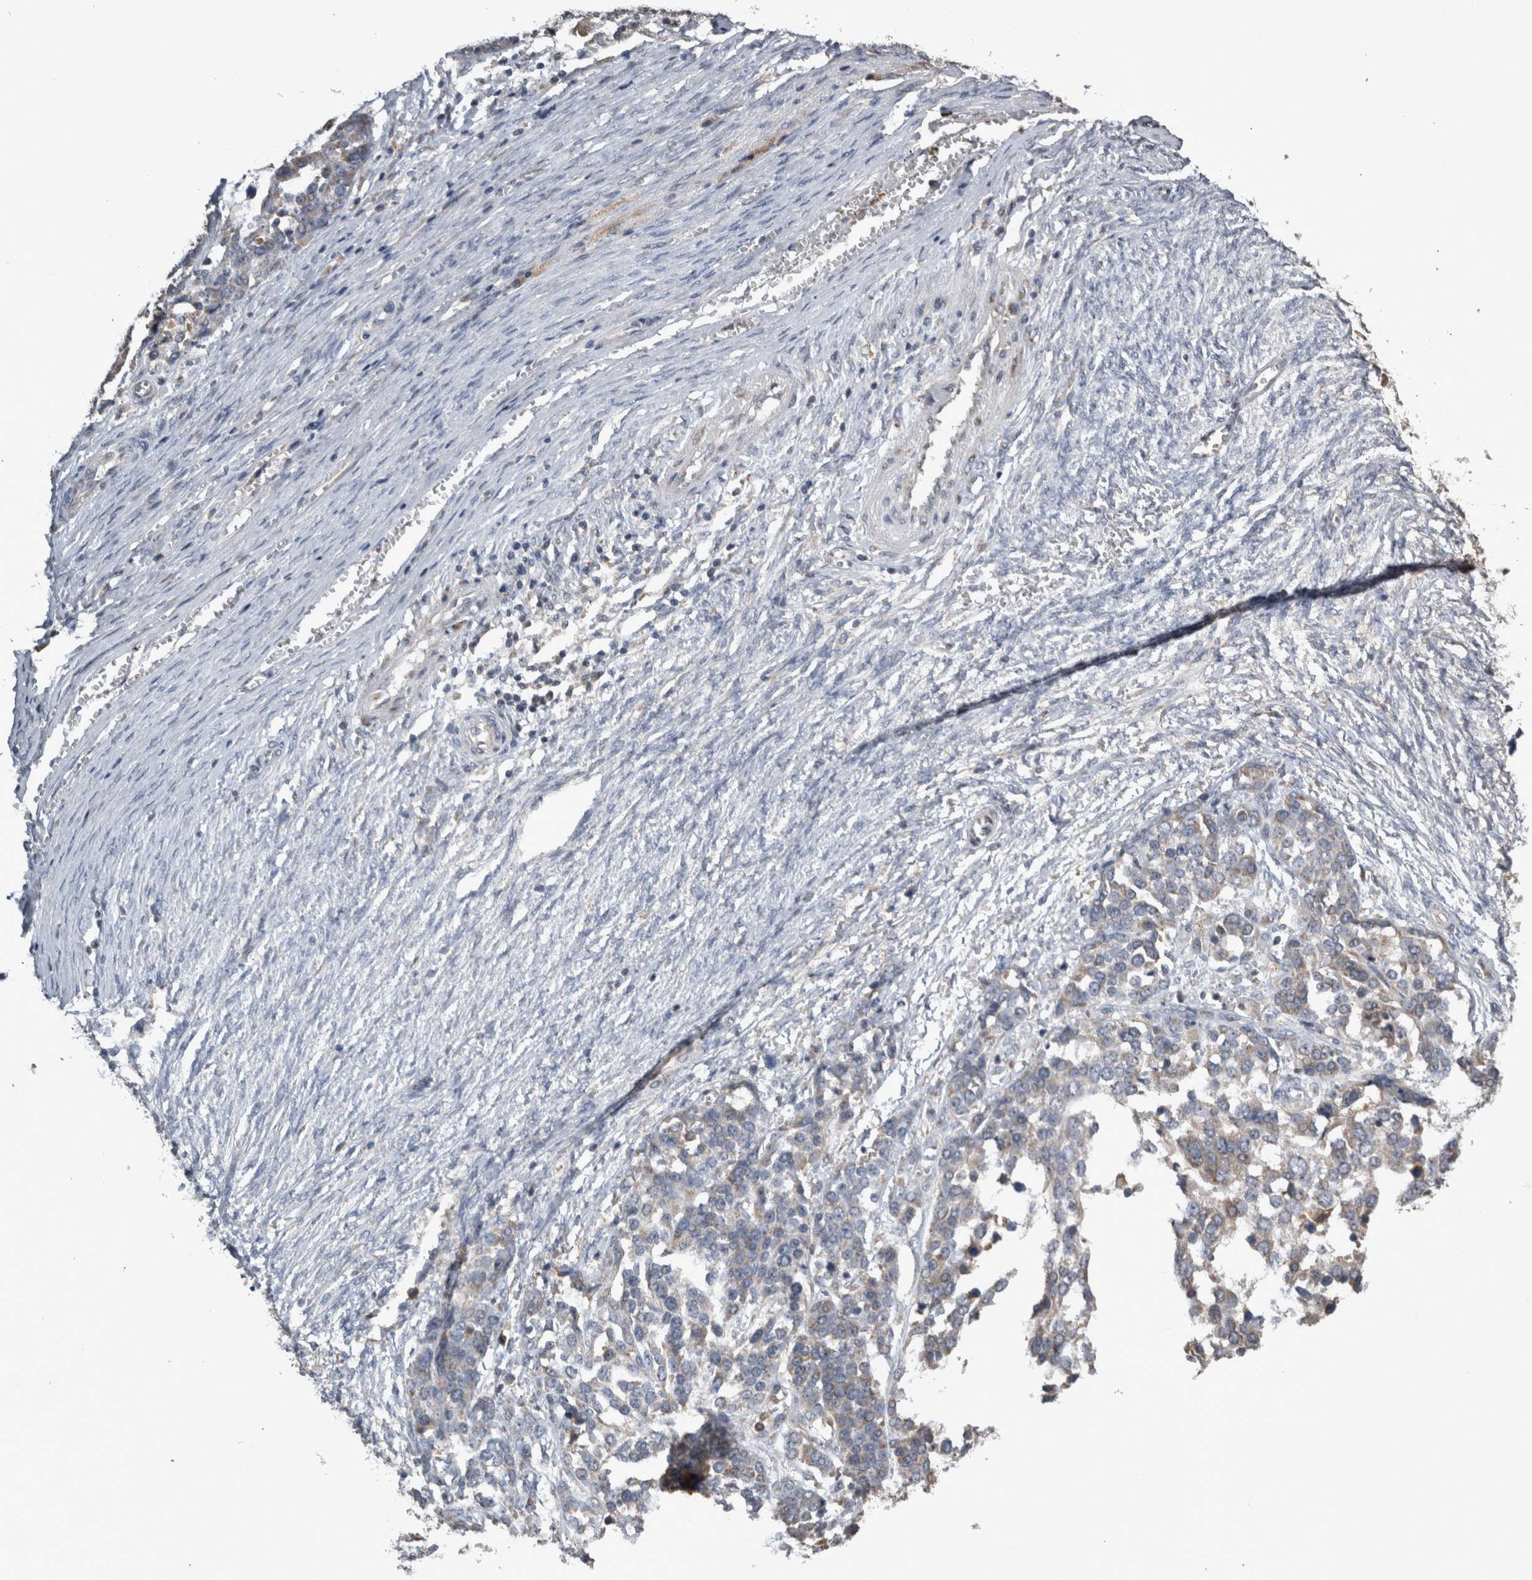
{"staining": {"intensity": "negative", "quantity": "none", "location": "none"}, "tissue": "ovarian cancer", "cell_type": "Tumor cells", "image_type": "cancer", "snomed": [{"axis": "morphology", "description": "Cystadenocarcinoma, serous, NOS"}, {"axis": "topography", "description": "Ovary"}], "caption": "IHC of human serous cystadenocarcinoma (ovarian) reveals no expression in tumor cells.", "gene": "ANXA13", "patient": {"sex": "female", "age": 44}}